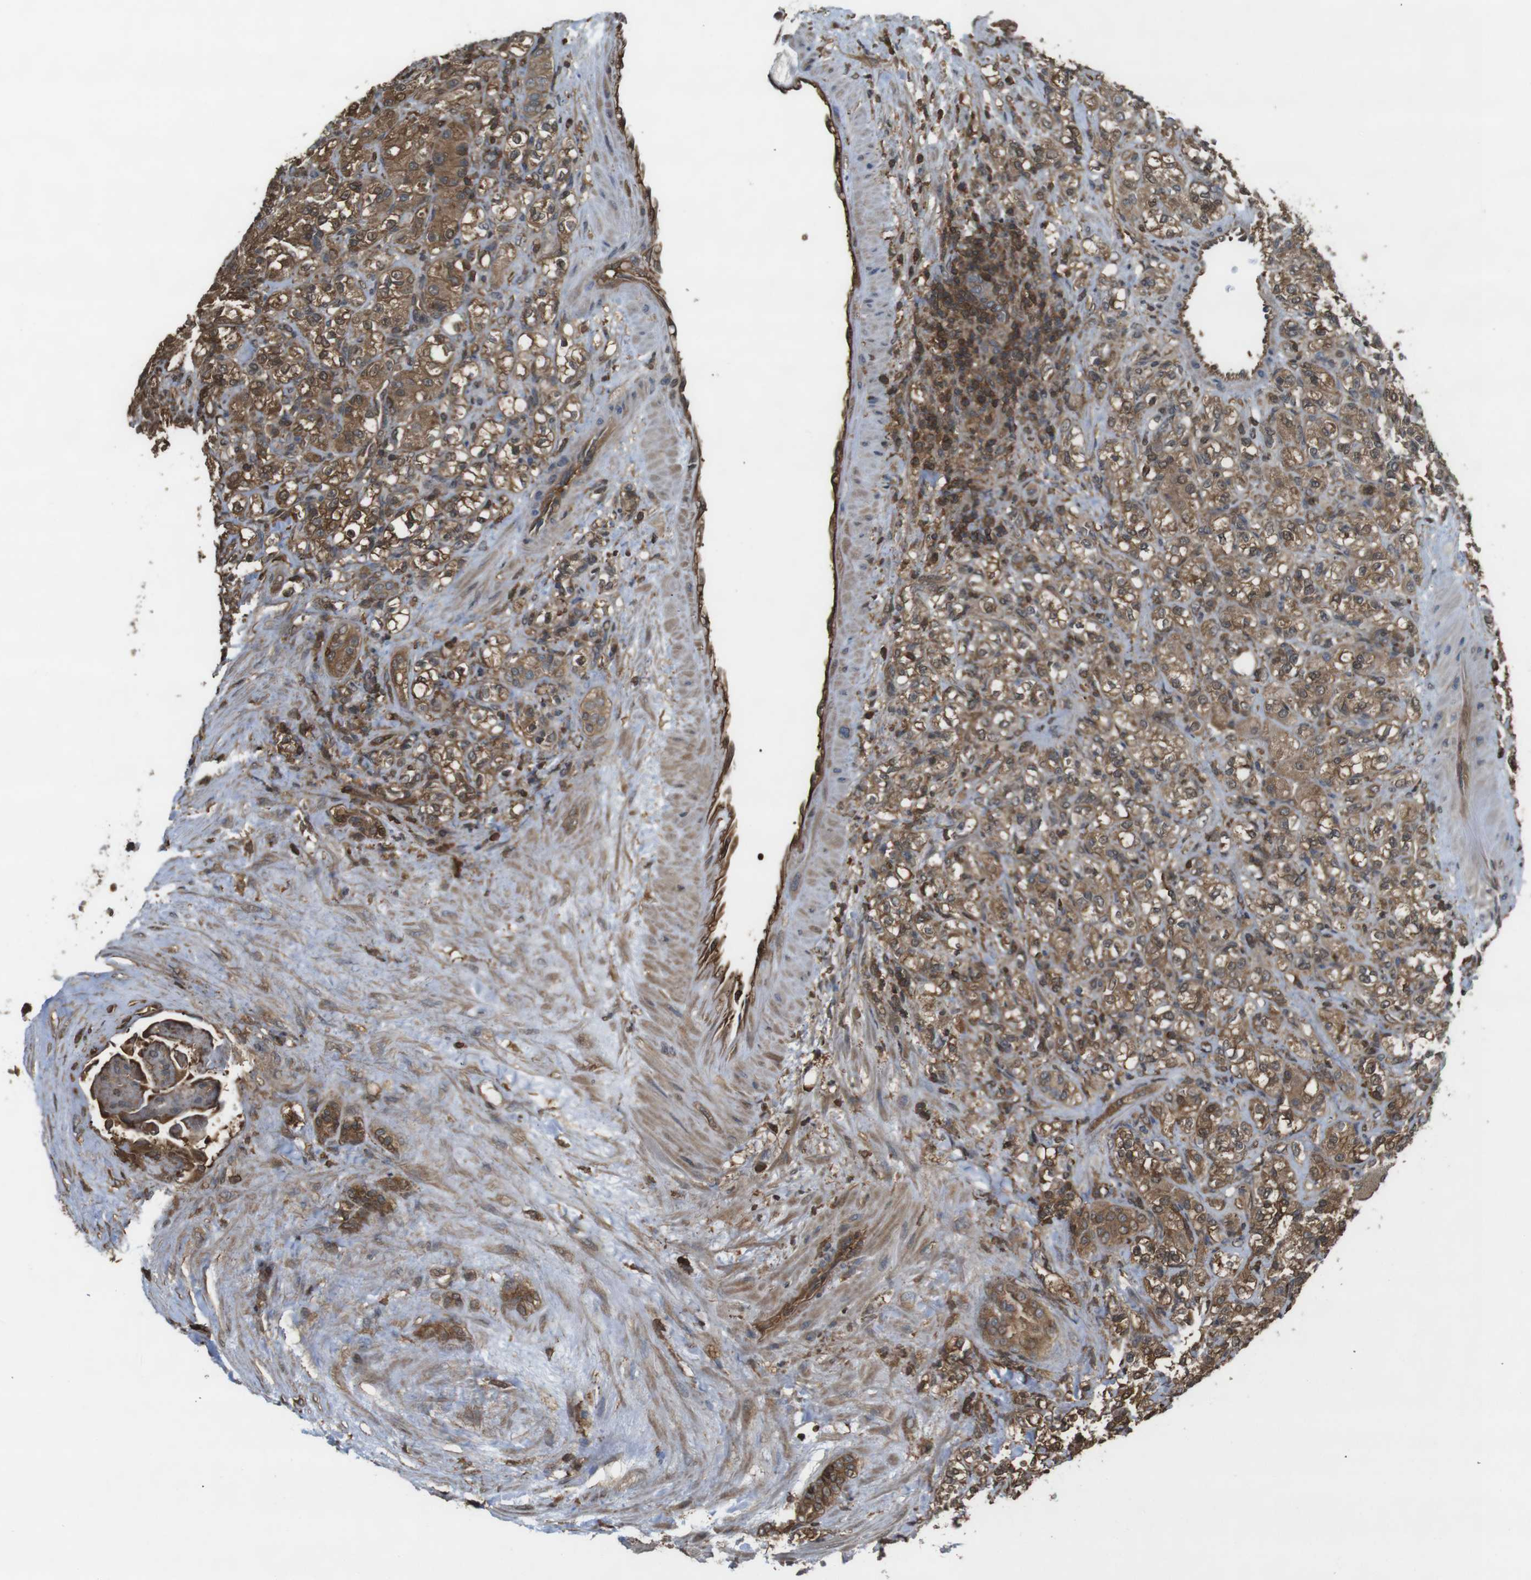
{"staining": {"intensity": "moderate", "quantity": ">75%", "location": "cytoplasmic/membranous"}, "tissue": "renal cancer", "cell_type": "Tumor cells", "image_type": "cancer", "snomed": [{"axis": "morphology", "description": "Adenocarcinoma, NOS"}, {"axis": "topography", "description": "Kidney"}], "caption": "Renal adenocarcinoma tissue demonstrates moderate cytoplasmic/membranous positivity in approximately >75% of tumor cells, visualized by immunohistochemistry.", "gene": "ARHGDIA", "patient": {"sex": "male", "age": 61}}